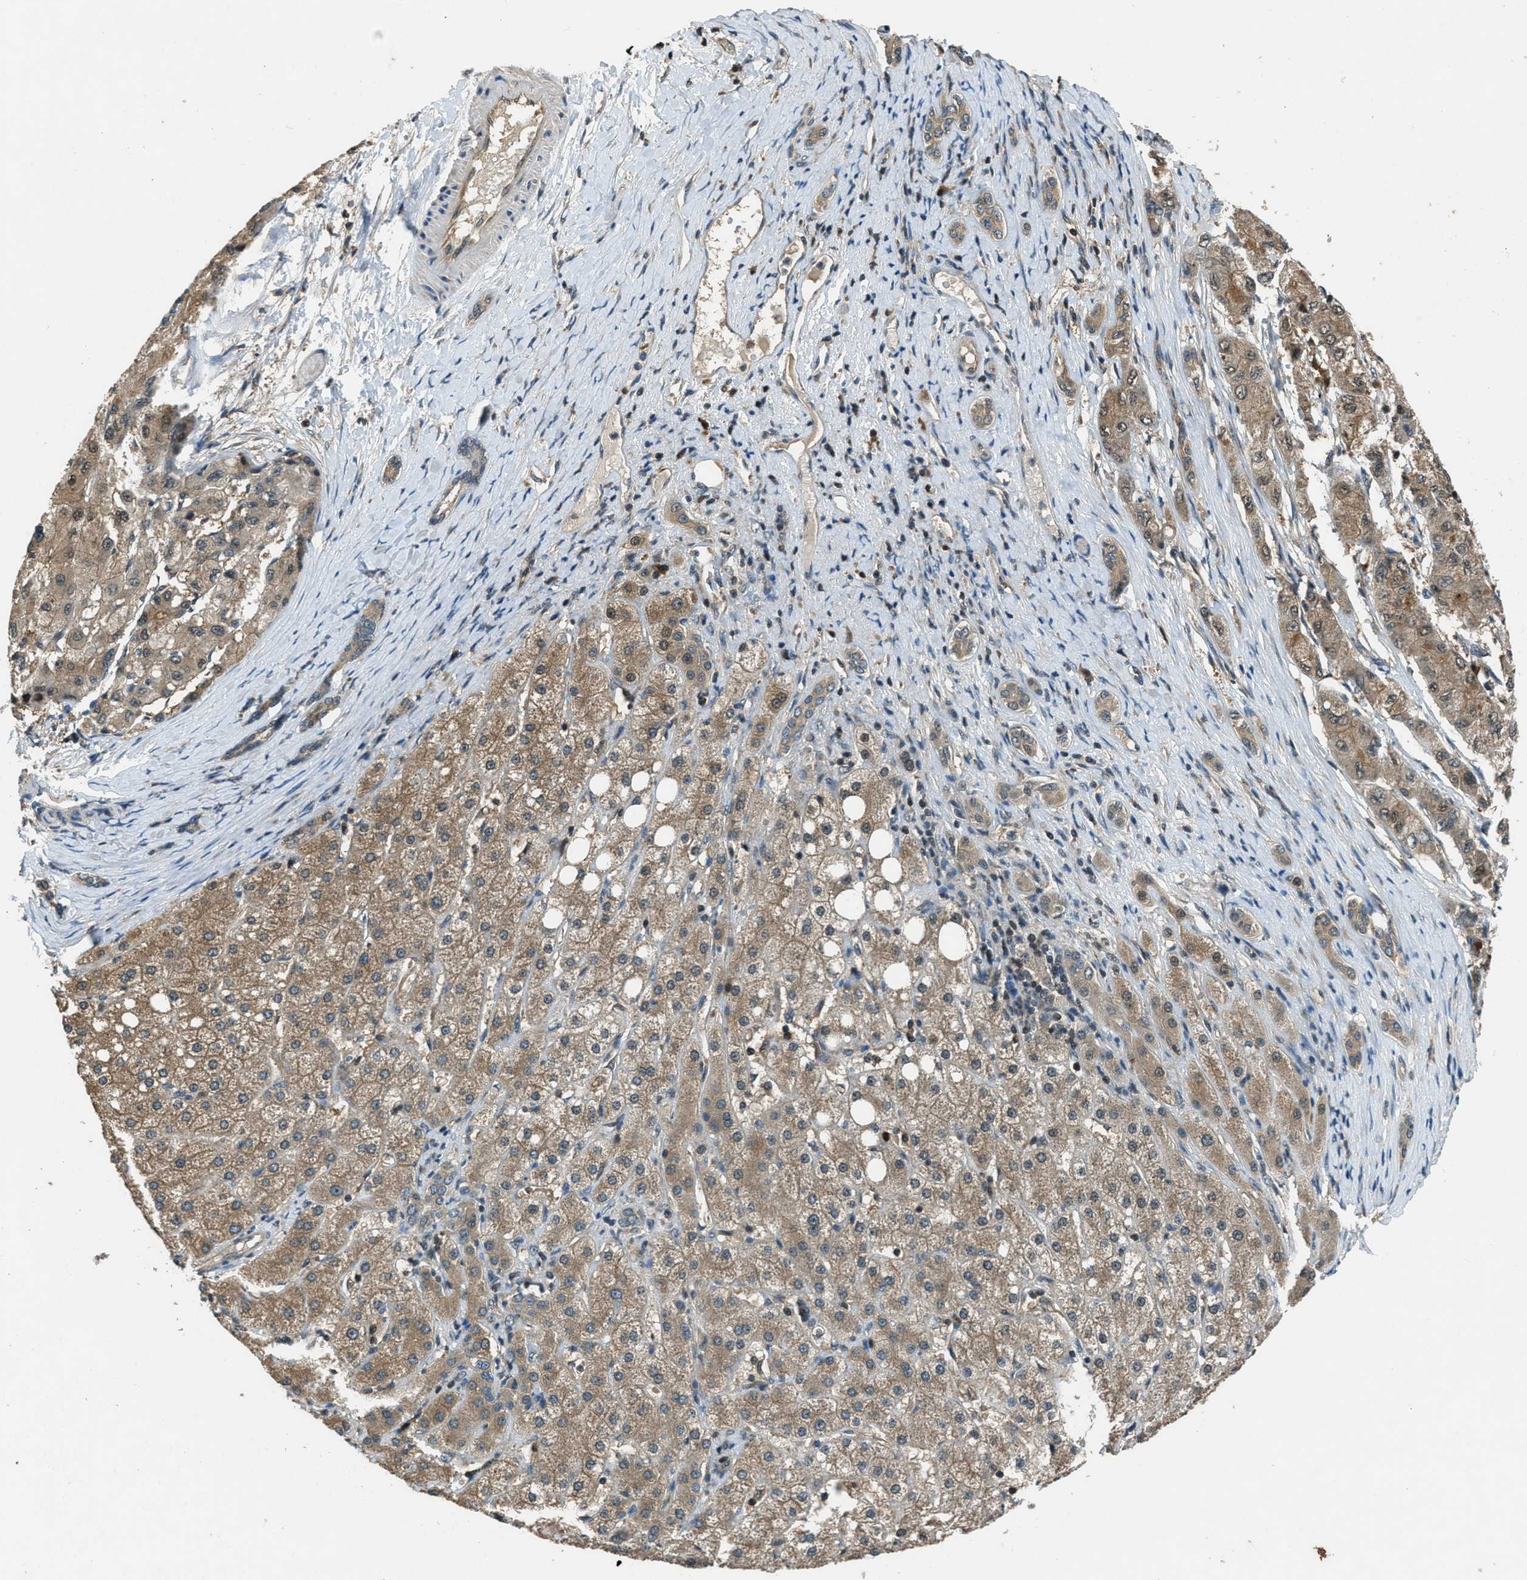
{"staining": {"intensity": "moderate", "quantity": ">75%", "location": "cytoplasmic/membranous"}, "tissue": "liver cancer", "cell_type": "Tumor cells", "image_type": "cancer", "snomed": [{"axis": "morphology", "description": "Carcinoma, Hepatocellular, NOS"}, {"axis": "topography", "description": "Liver"}], "caption": "Brown immunohistochemical staining in liver cancer (hepatocellular carcinoma) exhibits moderate cytoplasmic/membranous positivity in approximately >75% of tumor cells.", "gene": "DUSP6", "patient": {"sex": "male", "age": 80}}